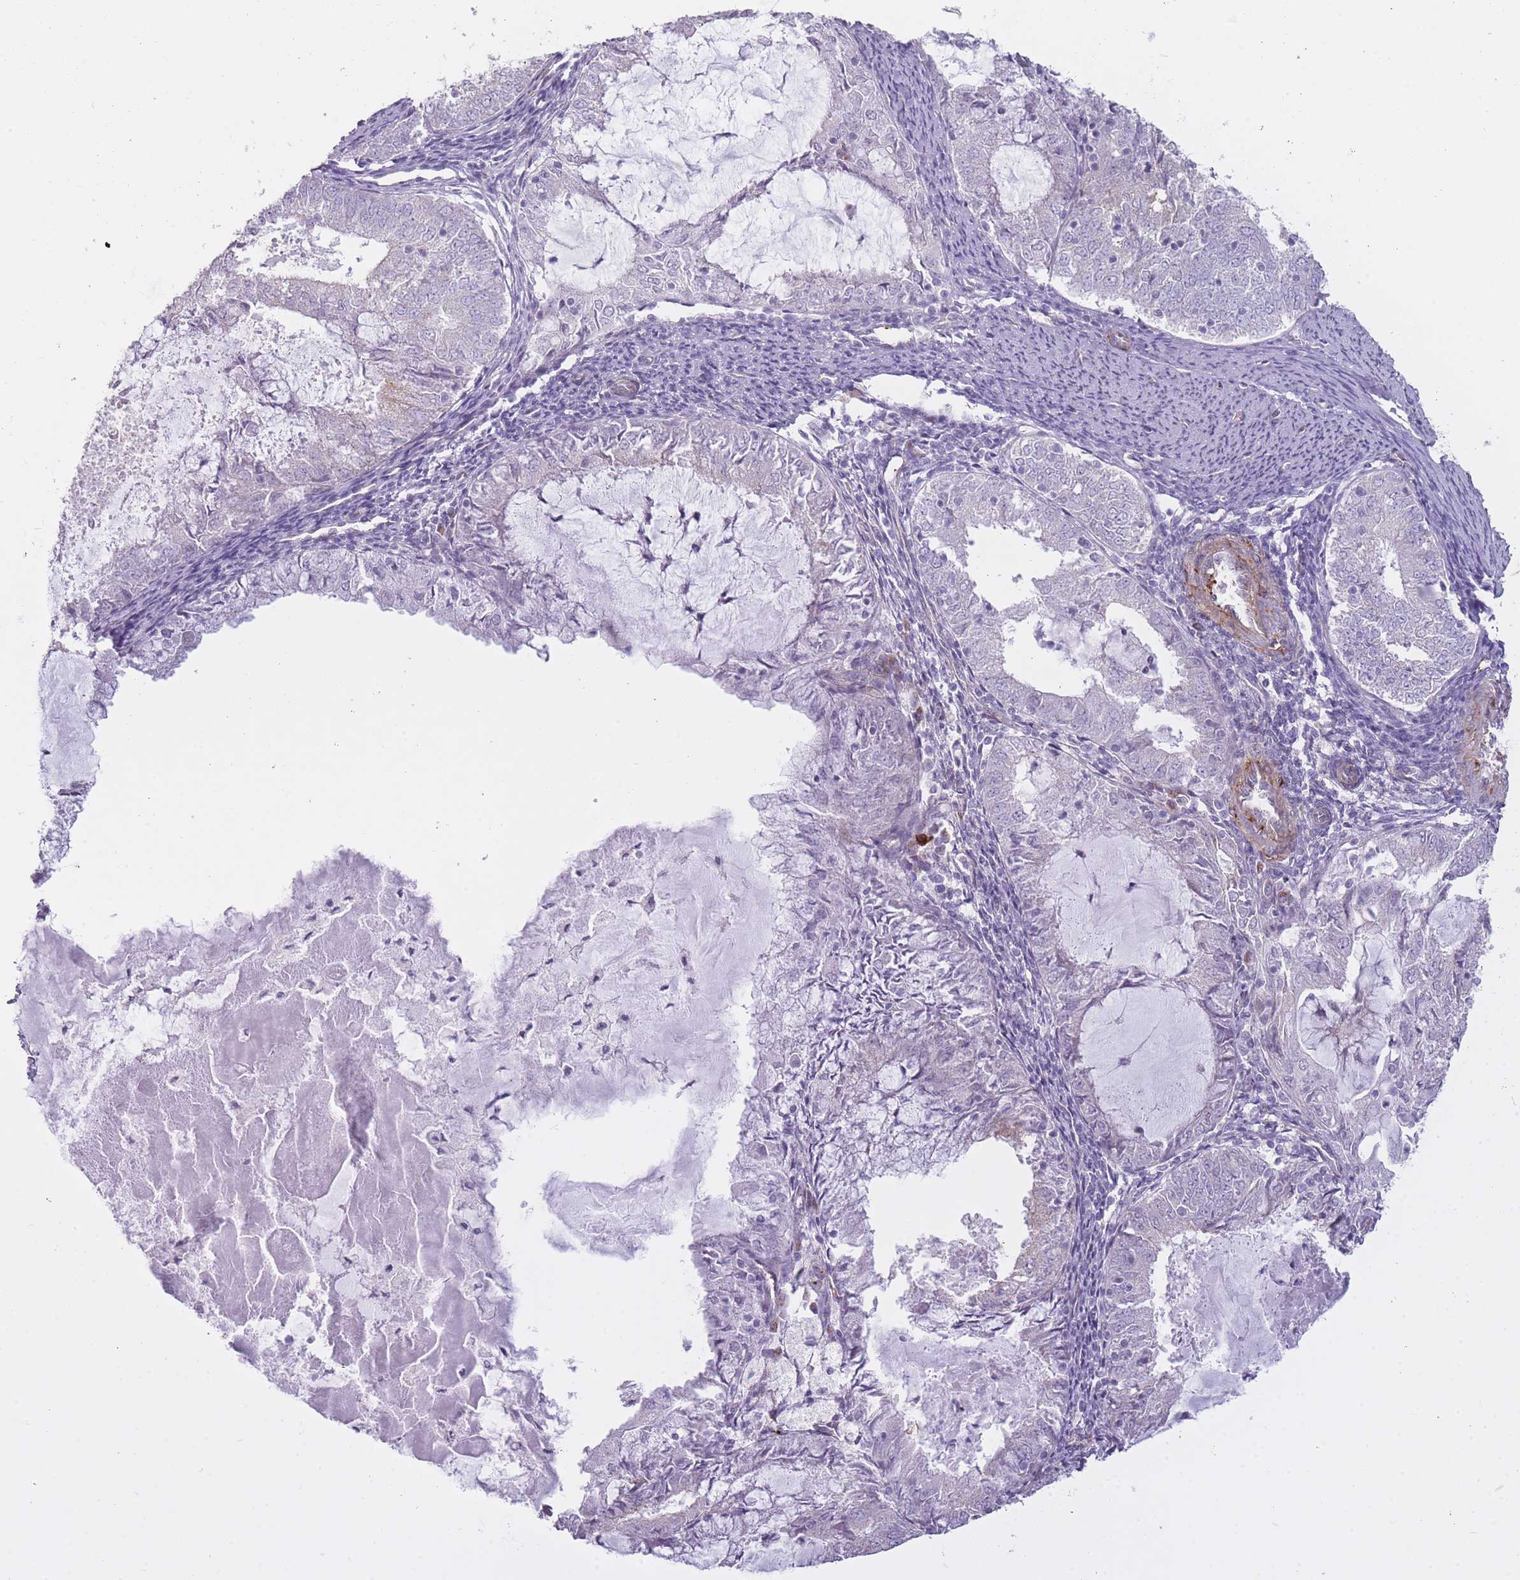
{"staining": {"intensity": "negative", "quantity": "none", "location": "none"}, "tissue": "endometrial cancer", "cell_type": "Tumor cells", "image_type": "cancer", "snomed": [{"axis": "morphology", "description": "Adenocarcinoma, NOS"}, {"axis": "topography", "description": "Endometrium"}], "caption": "Immunohistochemistry (IHC) micrograph of human adenocarcinoma (endometrial) stained for a protein (brown), which displays no positivity in tumor cells.", "gene": "PGRMC2", "patient": {"sex": "female", "age": 57}}